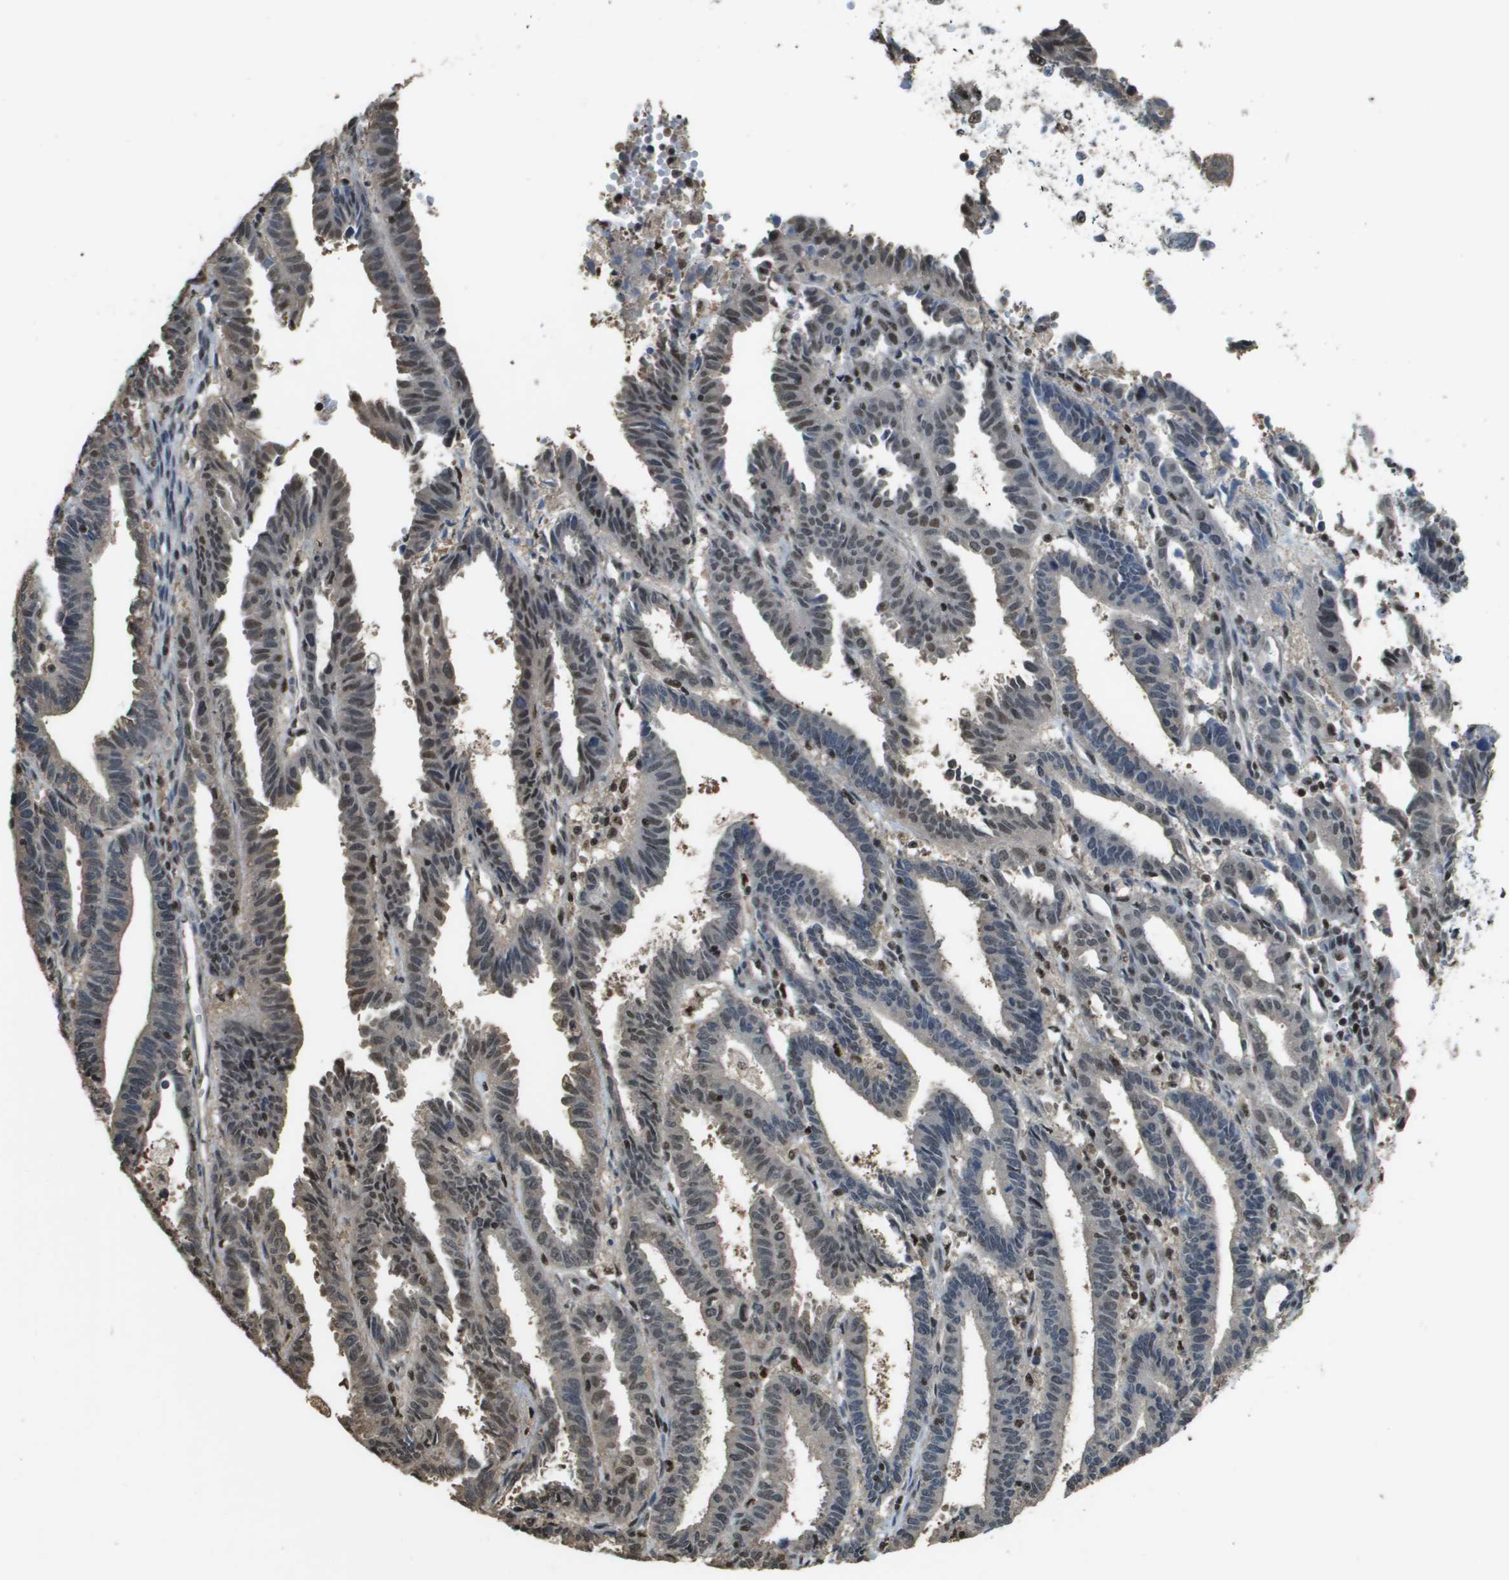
{"staining": {"intensity": "moderate", "quantity": "25%-75%", "location": "nuclear"}, "tissue": "endometrial cancer", "cell_type": "Tumor cells", "image_type": "cancer", "snomed": [{"axis": "morphology", "description": "Adenocarcinoma, NOS"}, {"axis": "topography", "description": "Uterus"}], "caption": "Protein analysis of endometrial cancer tissue exhibits moderate nuclear expression in approximately 25%-75% of tumor cells.", "gene": "SP100", "patient": {"sex": "female", "age": 83}}